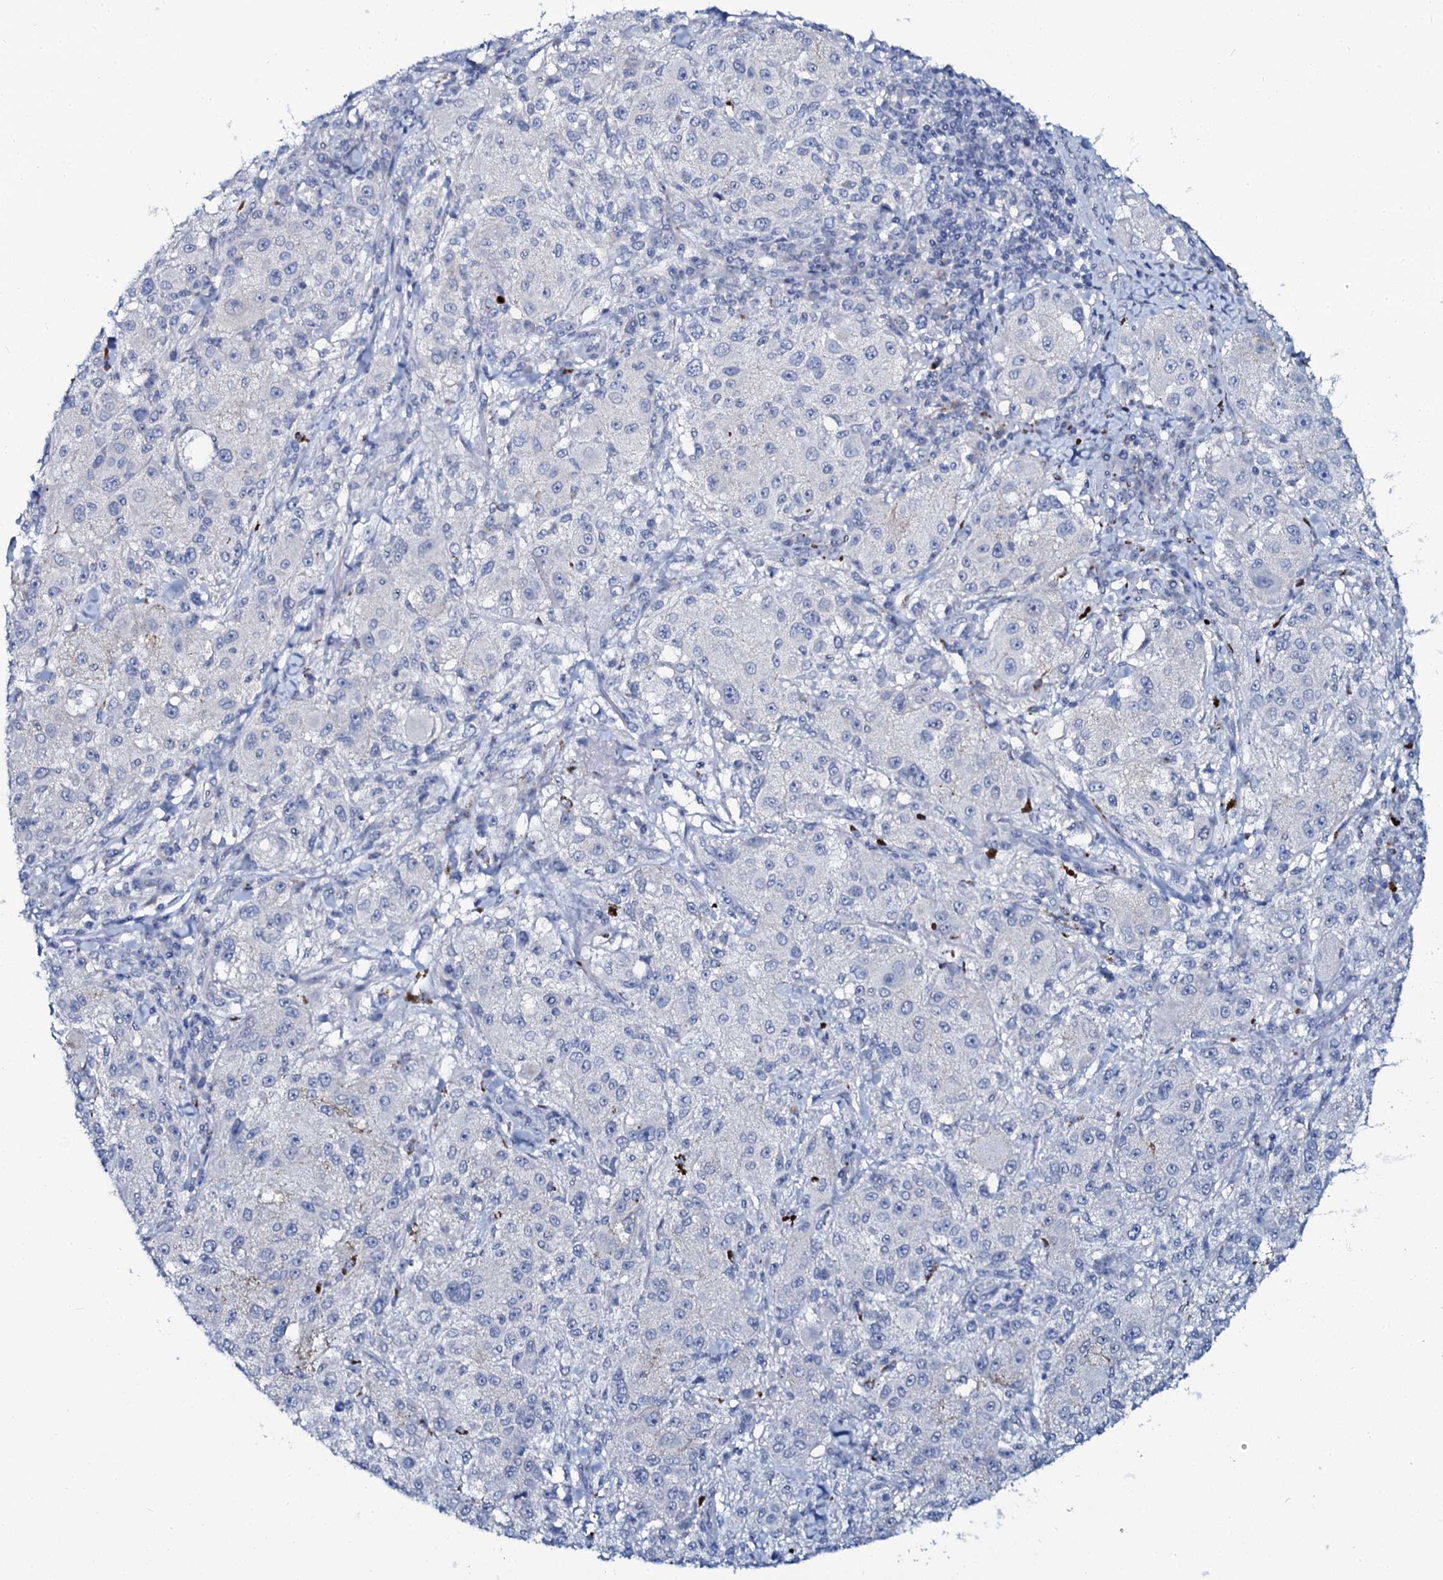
{"staining": {"intensity": "negative", "quantity": "none", "location": "none"}, "tissue": "melanoma", "cell_type": "Tumor cells", "image_type": "cancer", "snomed": [{"axis": "morphology", "description": "Necrosis, NOS"}, {"axis": "morphology", "description": "Malignant melanoma, NOS"}, {"axis": "topography", "description": "Skin"}], "caption": "Tumor cells show no significant positivity in melanoma.", "gene": "C10orf88", "patient": {"sex": "female", "age": 87}}